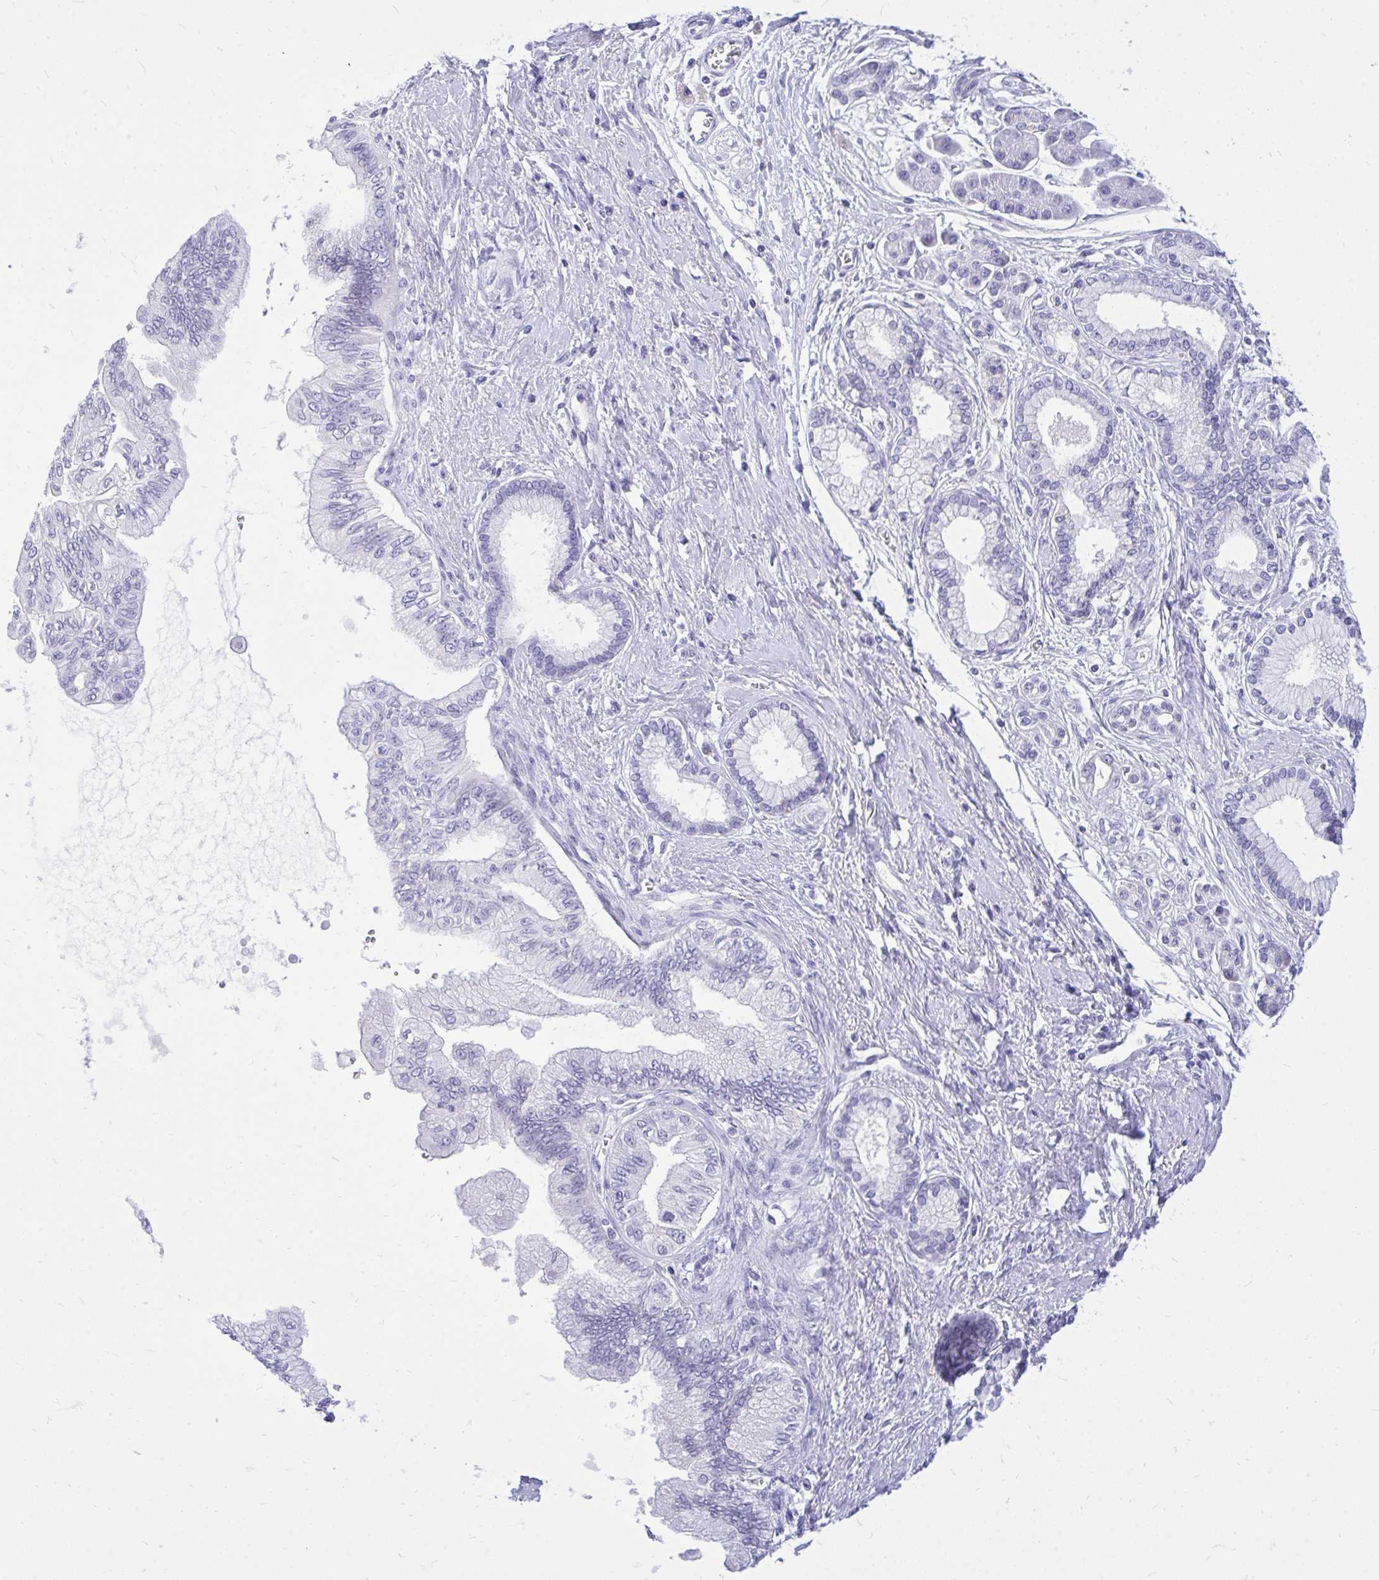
{"staining": {"intensity": "negative", "quantity": "none", "location": "none"}, "tissue": "pancreatic cancer", "cell_type": "Tumor cells", "image_type": "cancer", "snomed": [{"axis": "morphology", "description": "Adenocarcinoma, NOS"}, {"axis": "topography", "description": "Pancreas"}], "caption": "The histopathology image displays no significant staining in tumor cells of pancreatic cancer (adenocarcinoma). Brightfield microscopy of immunohistochemistry stained with DAB (brown) and hematoxylin (blue), captured at high magnification.", "gene": "GABRA1", "patient": {"sex": "female", "age": 77}}